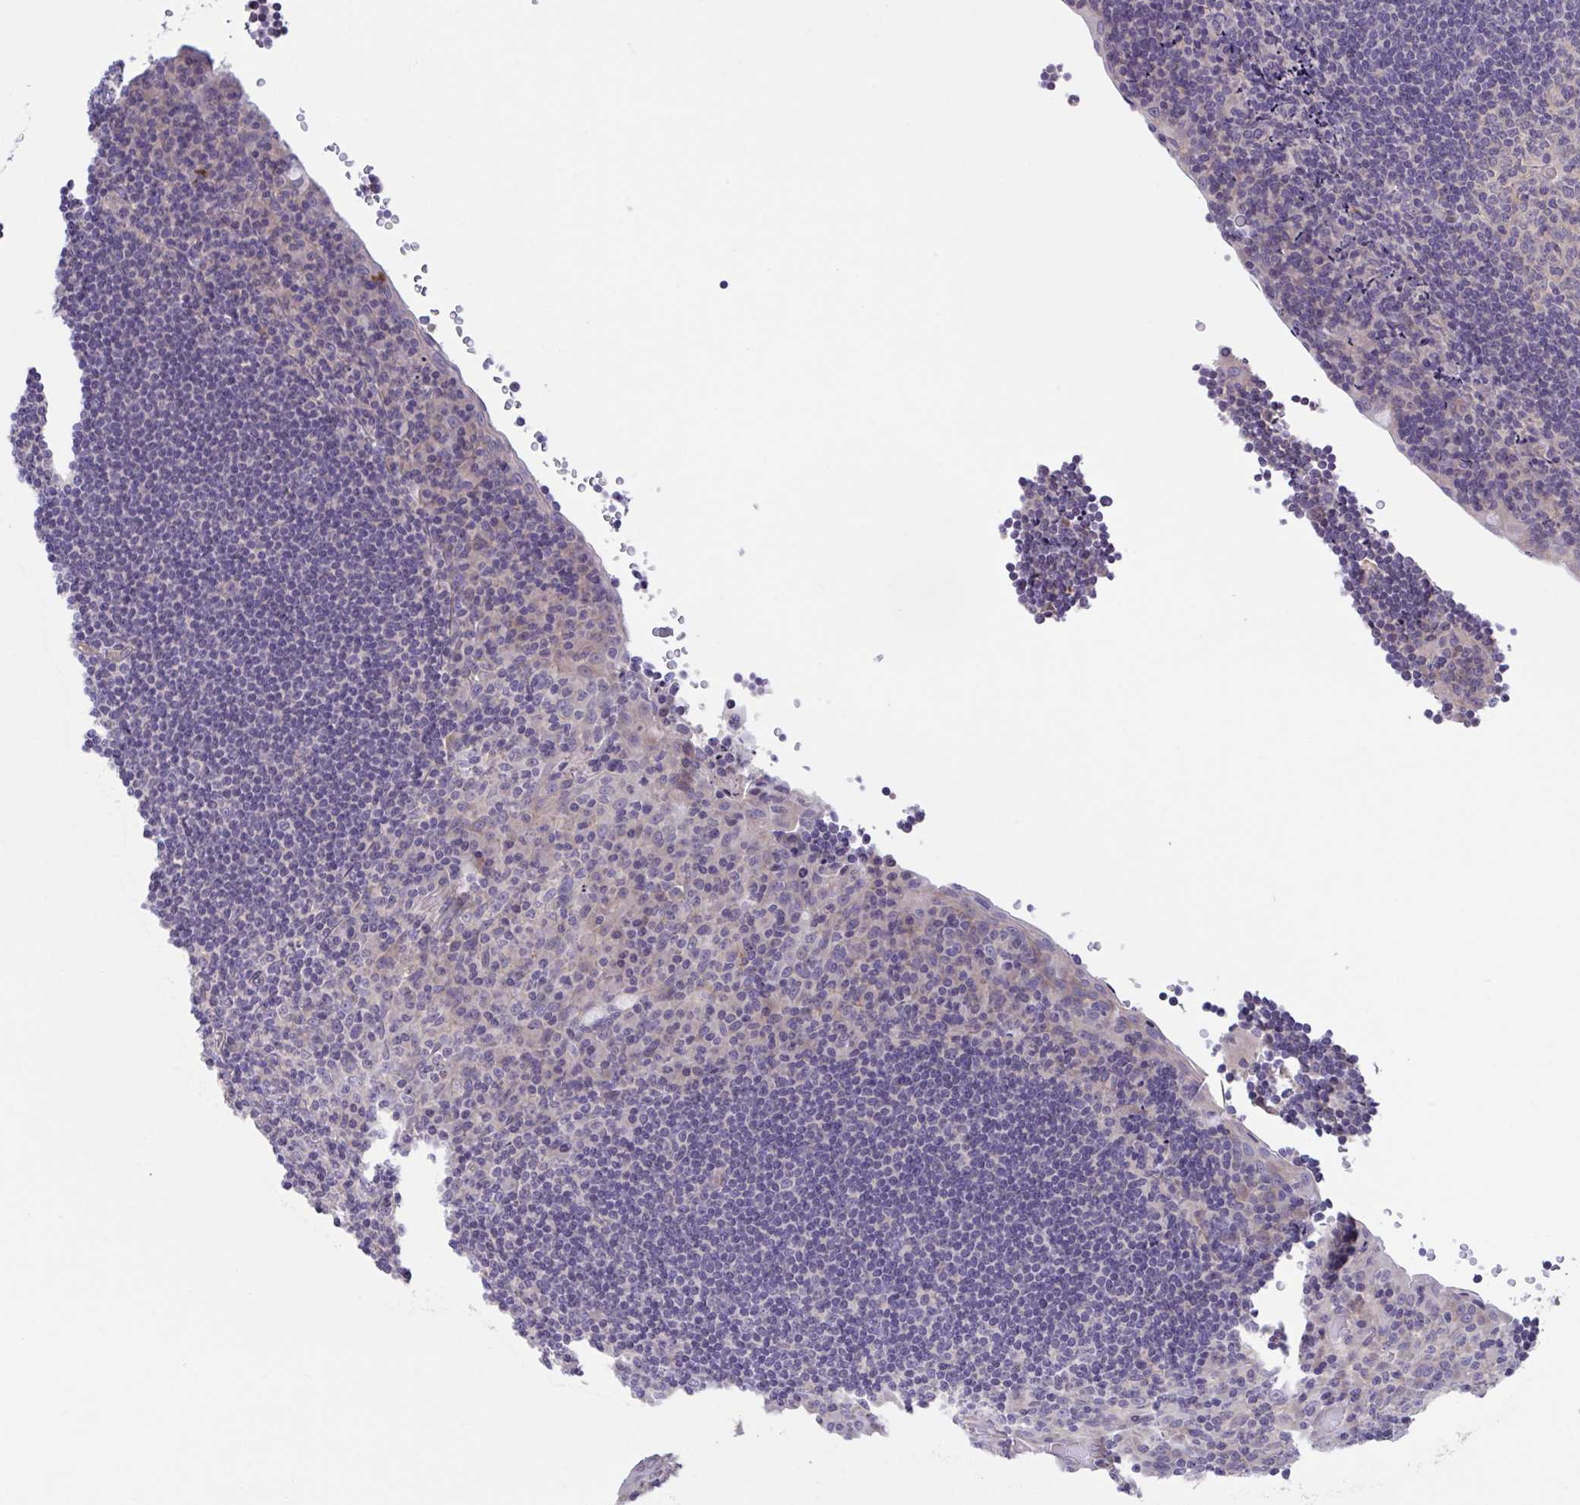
{"staining": {"intensity": "negative", "quantity": "none", "location": "none"}, "tissue": "tonsil", "cell_type": "Germinal center cells", "image_type": "normal", "snomed": [{"axis": "morphology", "description": "Normal tissue, NOS"}, {"axis": "topography", "description": "Tonsil"}], "caption": "Immunohistochemistry (IHC) of normal human tonsil shows no positivity in germinal center cells.", "gene": "RHOXF1", "patient": {"sex": "male", "age": 17}}